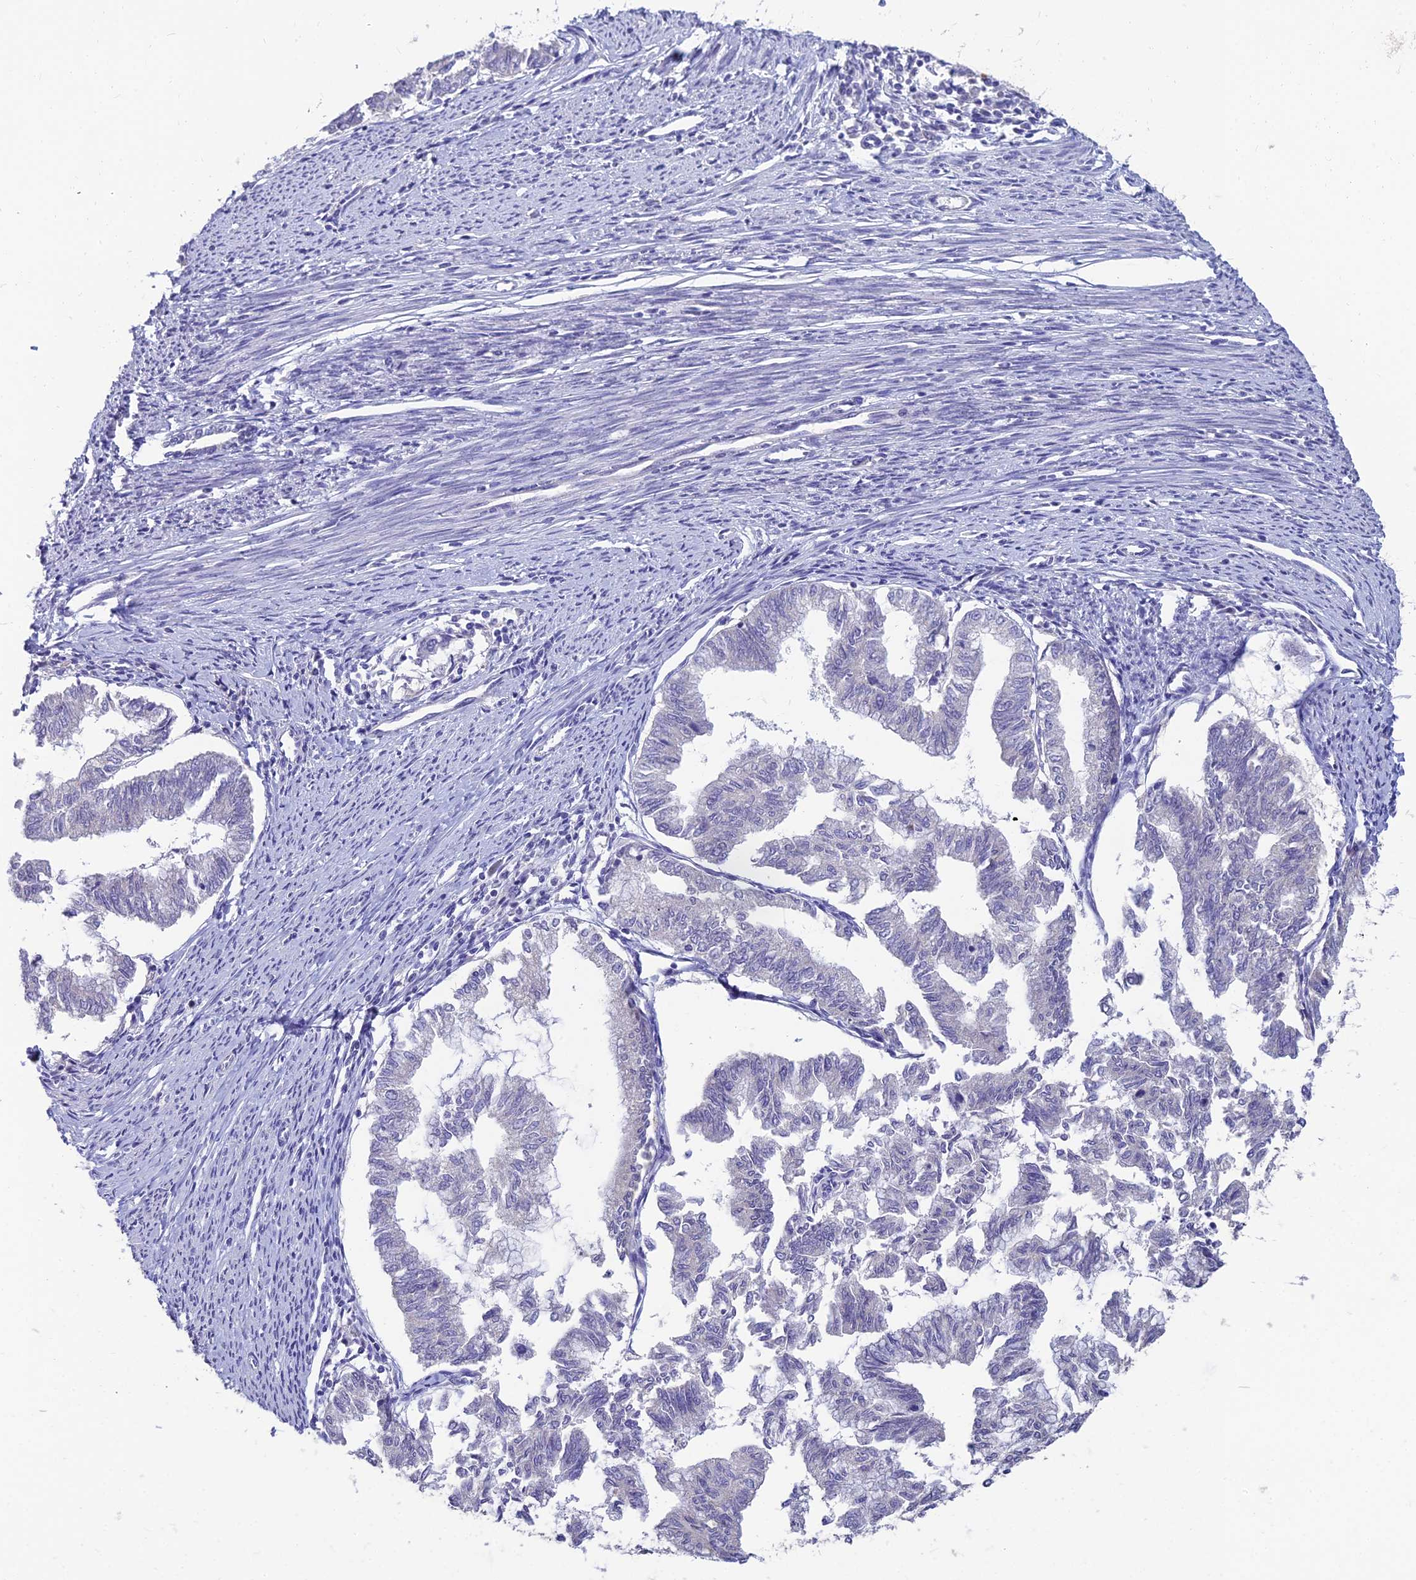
{"staining": {"intensity": "negative", "quantity": "none", "location": "none"}, "tissue": "endometrial cancer", "cell_type": "Tumor cells", "image_type": "cancer", "snomed": [{"axis": "morphology", "description": "Adenocarcinoma, NOS"}, {"axis": "topography", "description": "Endometrium"}], "caption": "Immunohistochemistry of endometrial cancer (adenocarcinoma) exhibits no positivity in tumor cells.", "gene": "NPY", "patient": {"sex": "female", "age": 79}}